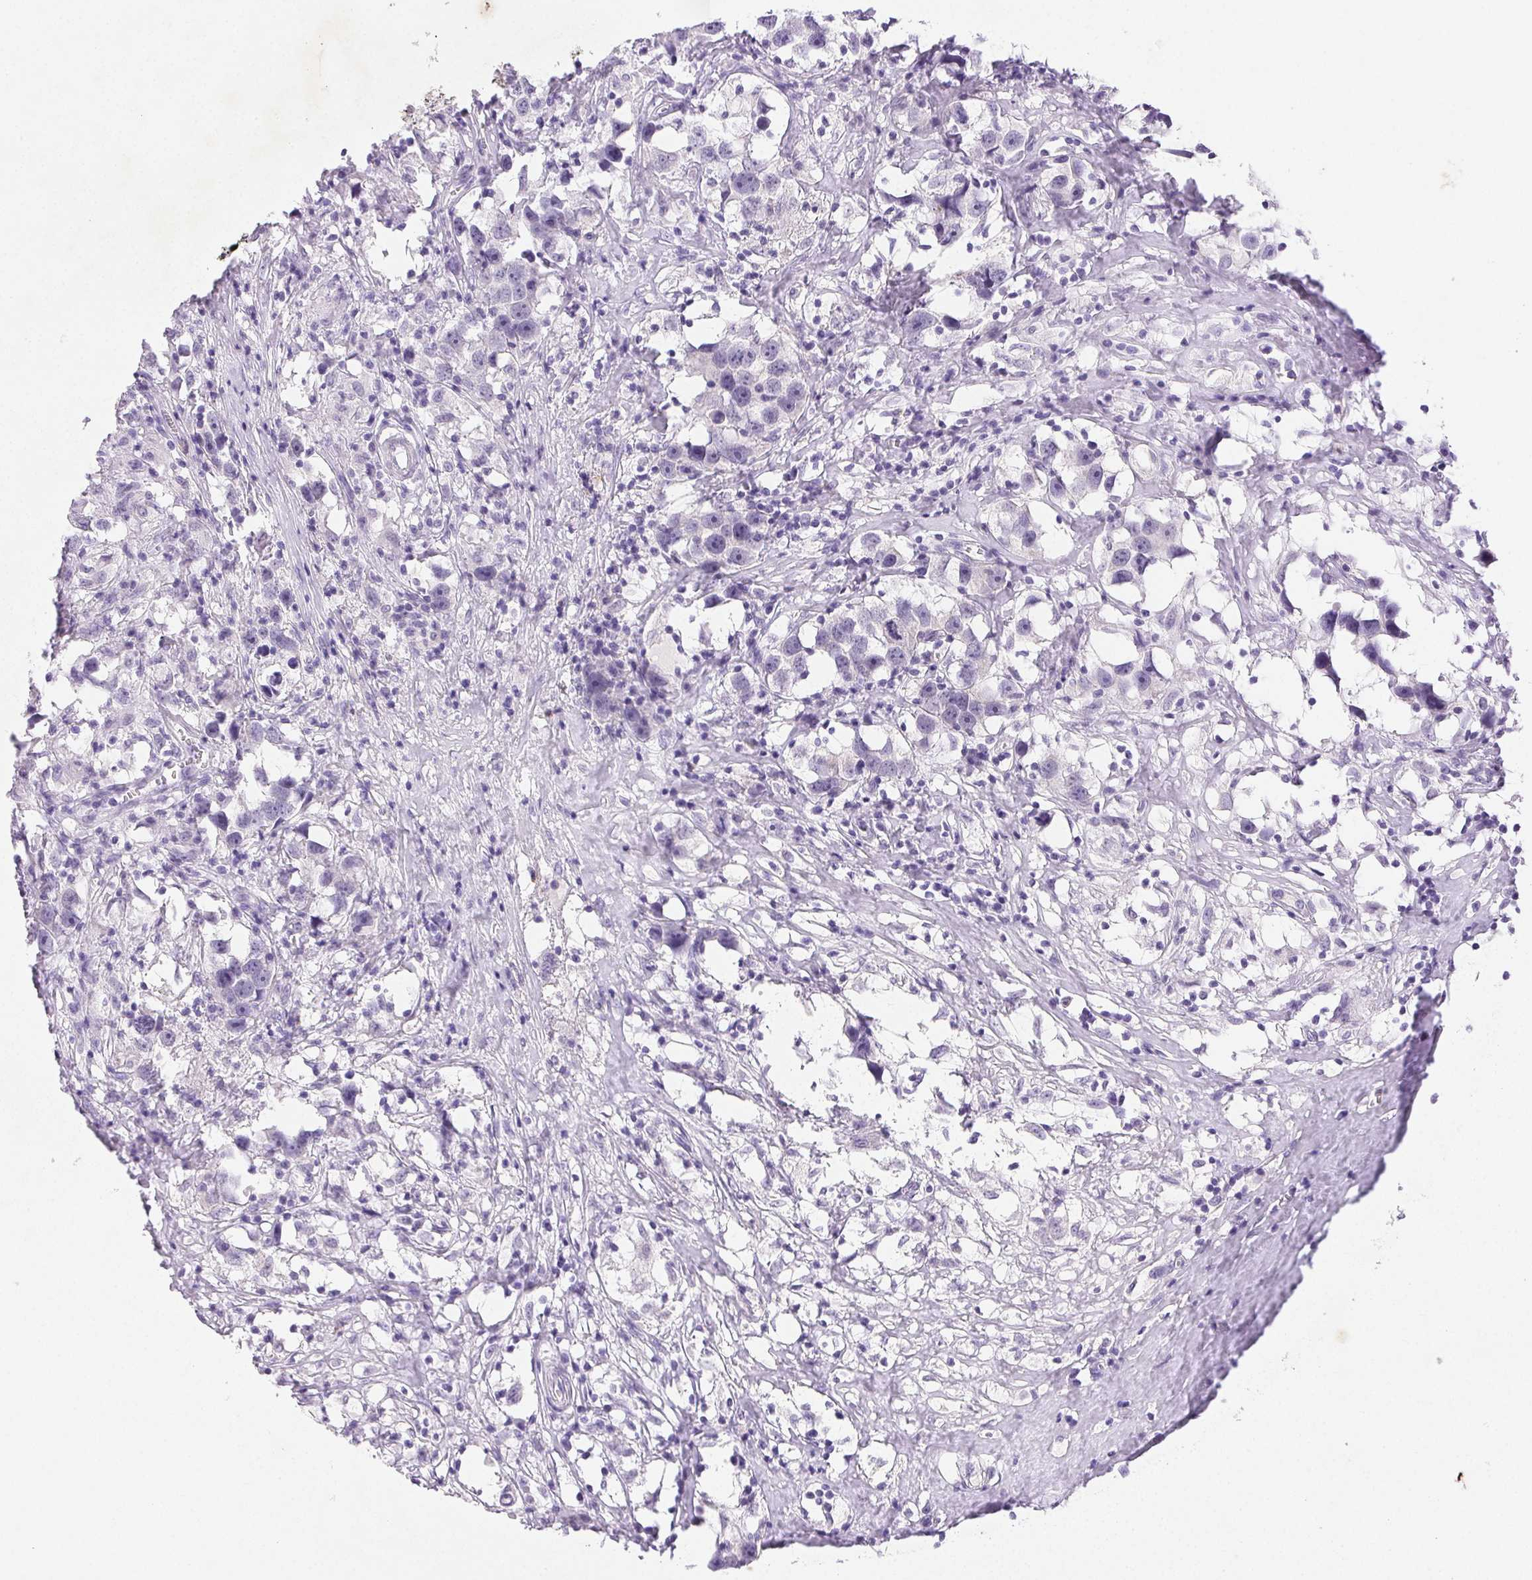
{"staining": {"intensity": "negative", "quantity": "none", "location": "none"}, "tissue": "testis cancer", "cell_type": "Tumor cells", "image_type": "cancer", "snomed": [{"axis": "morphology", "description": "Seminoma, NOS"}, {"axis": "topography", "description": "Testis"}], "caption": "Immunohistochemistry of testis cancer (seminoma) demonstrates no expression in tumor cells.", "gene": "EMX2", "patient": {"sex": "male", "age": 49}}